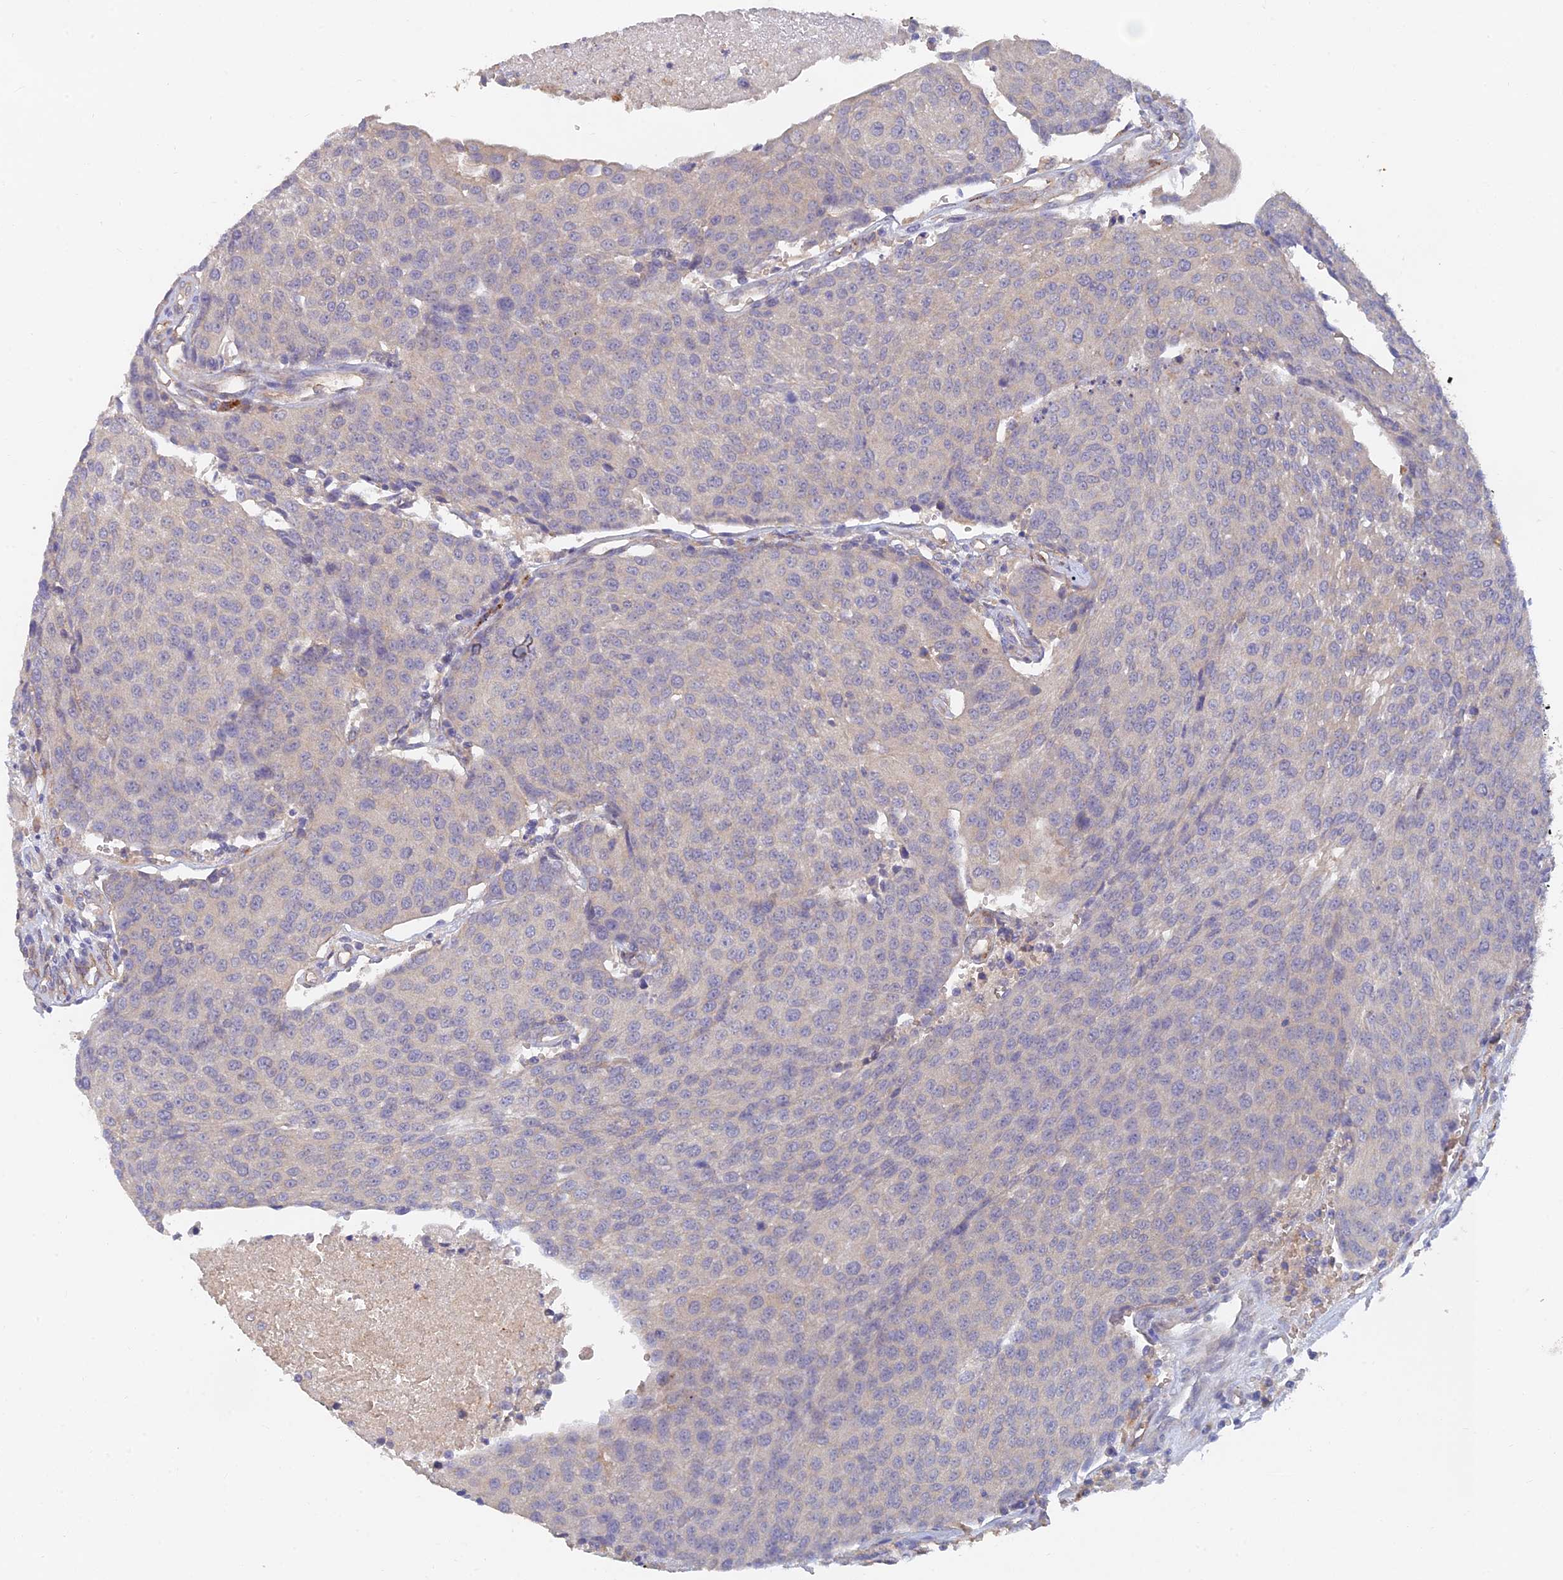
{"staining": {"intensity": "negative", "quantity": "none", "location": "none"}, "tissue": "urothelial cancer", "cell_type": "Tumor cells", "image_type": "cancer", "snomed": [{"axis": "morphology", "description": "Urothelial carcinoma, High grade"}, {"axis": "topography", "description": "Urinary bladder"}], "caption": "Immunohistochemistry (IHC) photomicrograph of neoplastic tissue: human urothelial carcinoma (high-grade) stained with DAB exhibits no significant protein staining in tumor cells.", "gene": "ARRDC1", "patient": {"sex": "female", "age": 85}}